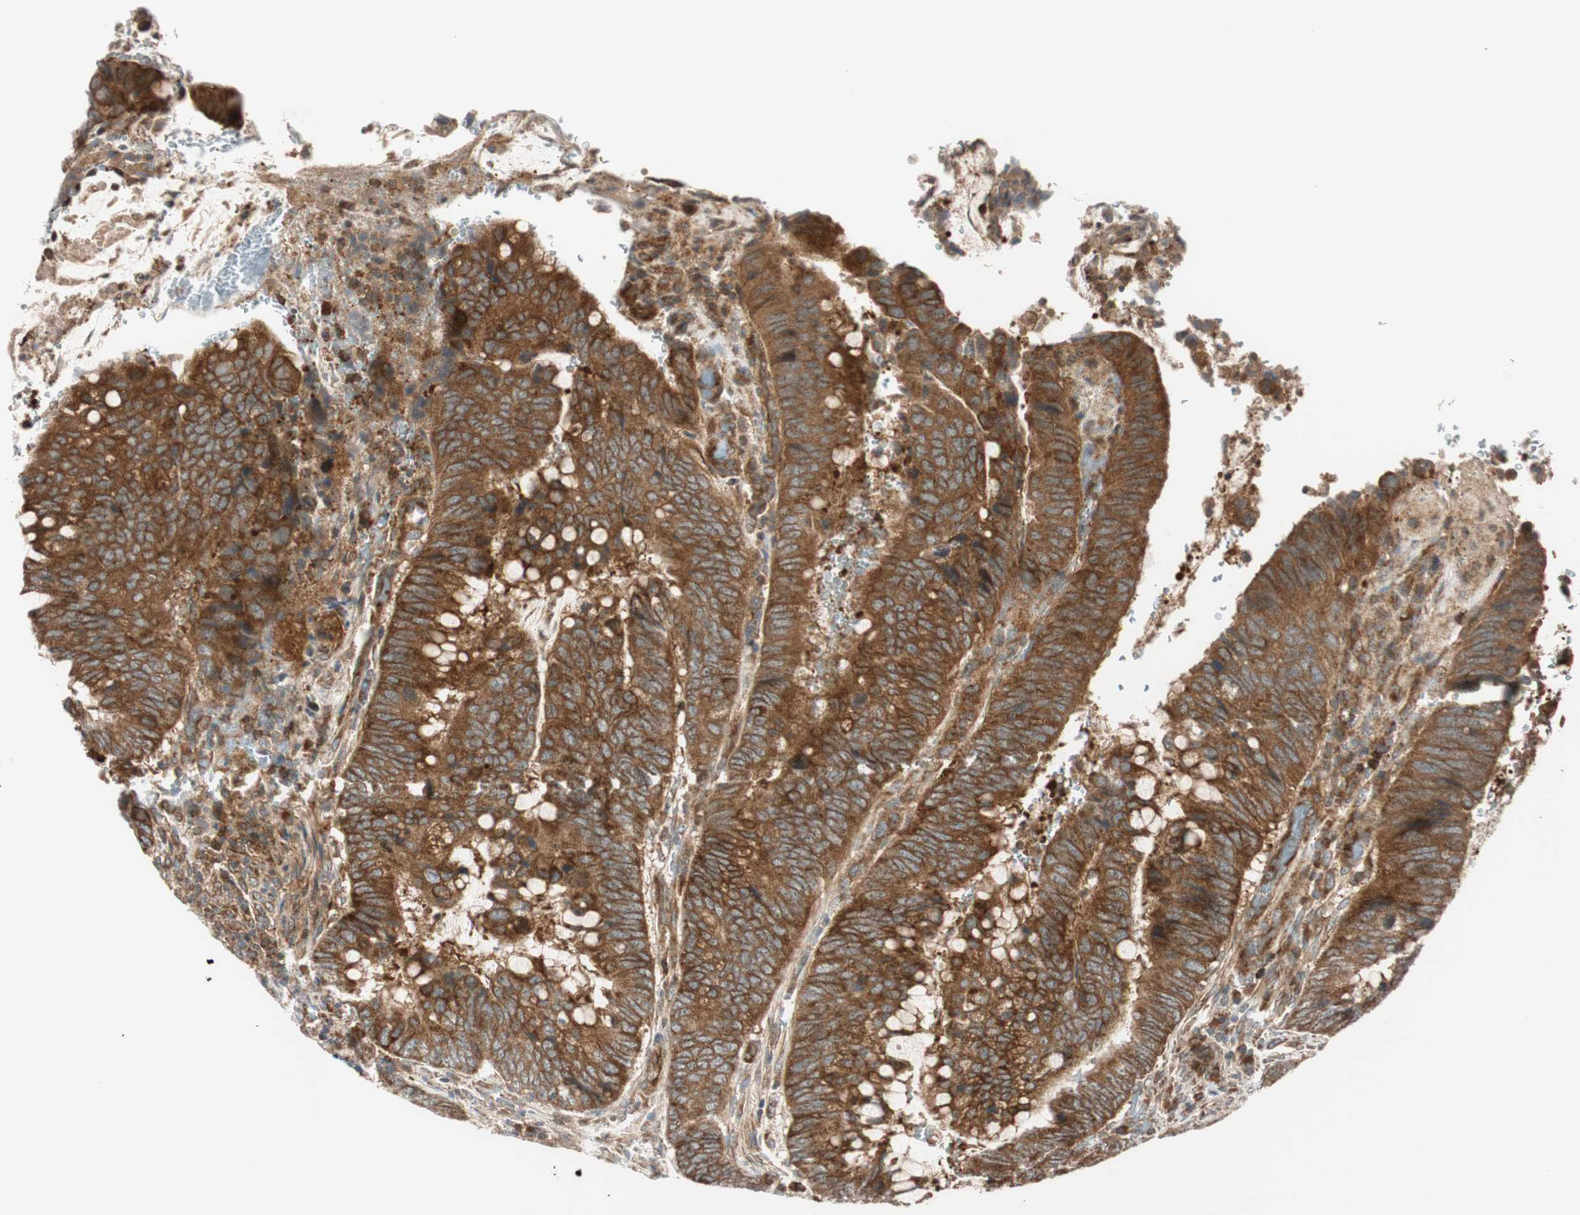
{"staining": {"intensity": "strong", "quantity": ">75%", "location": "cytoplasmic/membranous"}, "tissue": "colorectal cancer", "cell_type": "Tumor cells", "image_type": "cancer", "snomed": [{"axis": "morphology", "description": "Normal tissue, NOS"}, {"axis": "morphology", "description": "Adenocarcinoma, NOS"}, {"axis": "topography", "description": "Rectum"}, {"axis": "topography", "description": "Peripheral nerve tissue"}], "caption": "Immunohistochemistry micrograph of neoplastic tissue: human adenocarcinoma (colorectal) stained using immunohistochemistry shows high levels of strong protein expression localized specifically in the cytoplasmic/membranous of tumor cells, appearing as a cytoplasmic/membranous brown color.", "gene": "ABI1", "patient": {"sex": "male", "age": 92}}